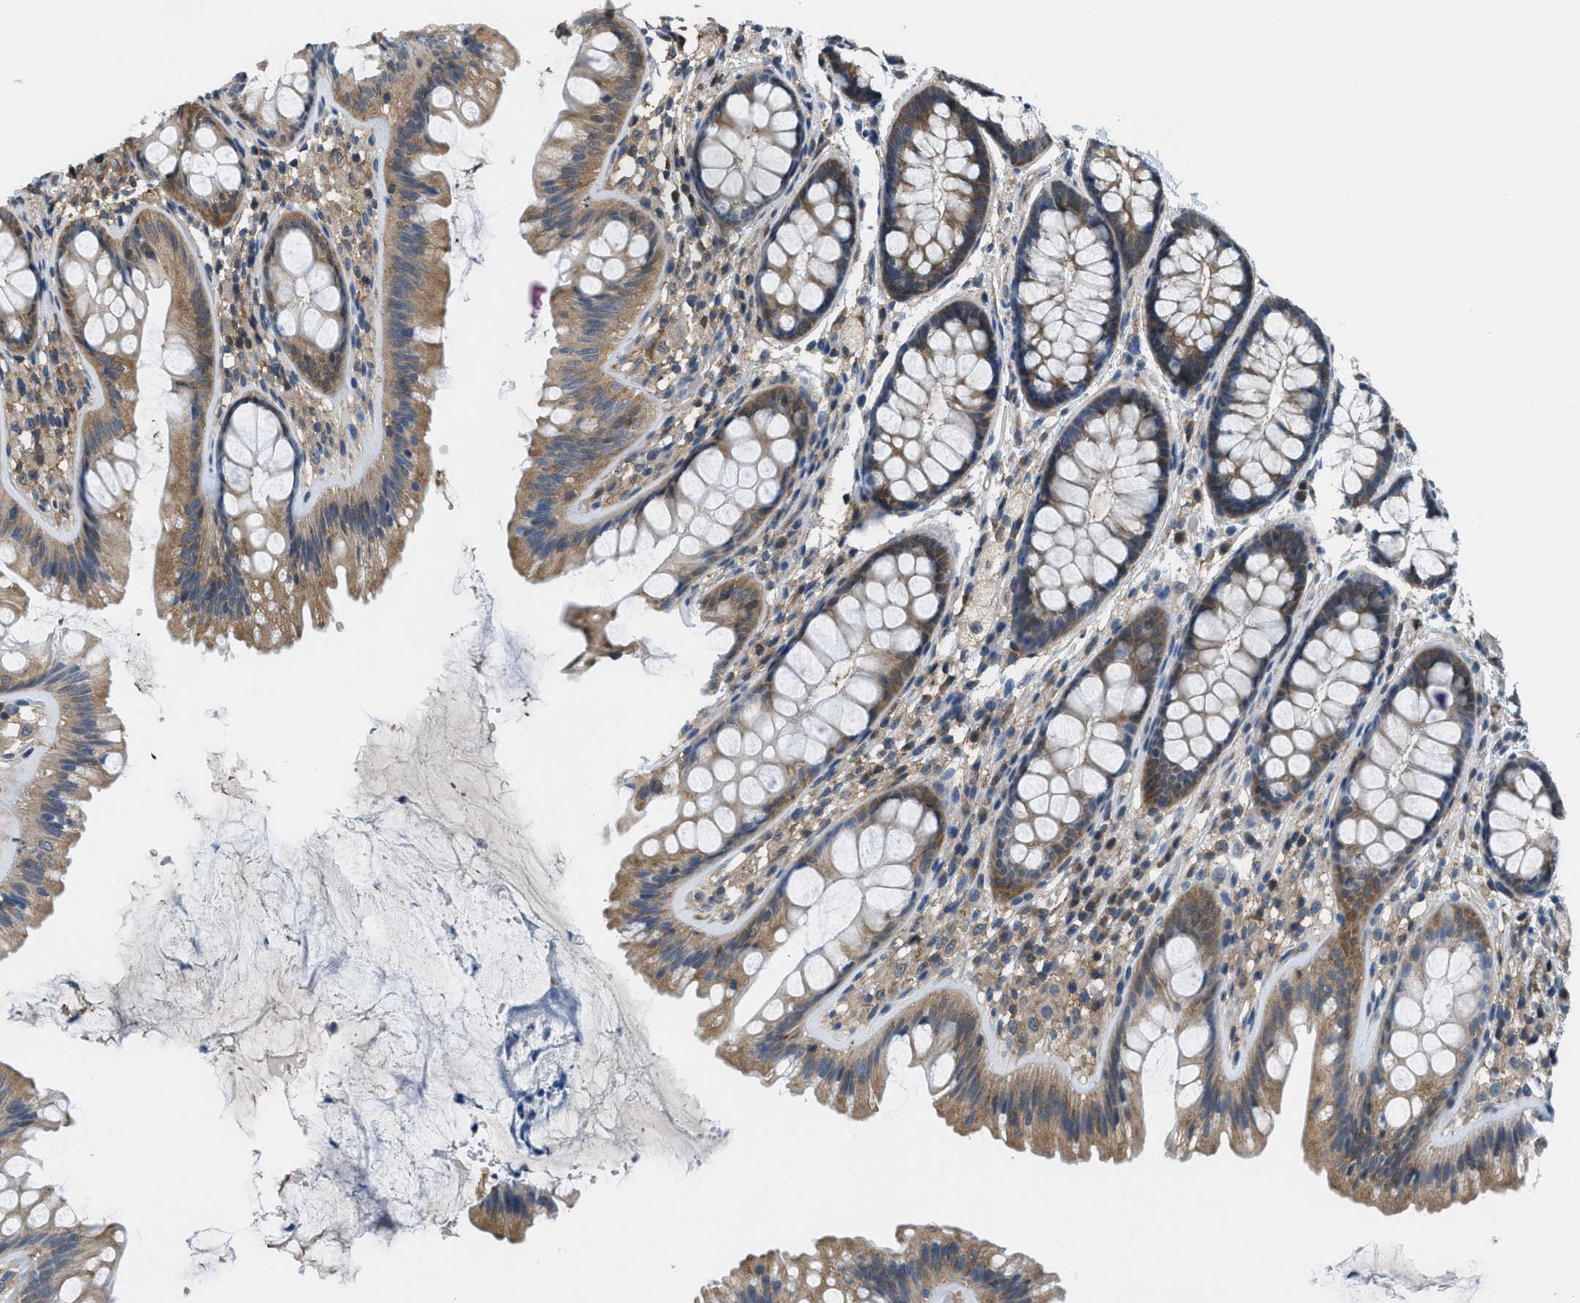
{"staining": {"intensity": "negative", "quantity": "none", "location": "none"}, "tissue": "colon", "cell_type": "Endothelial cells", "image_type": "normal", "snomed": [{"axis": "morphology", "description": "Normal tissue, NOS"}, {"axis": "topography", "description": "Colon"}], "caption": "There is no significant staining in endothelial cells of colon. (Immunohistochemistry (ihc), brightfield microscopy, high magnification).", "gene": "PIP5K1C", "patient": {"sex": "female", "age": 56}}